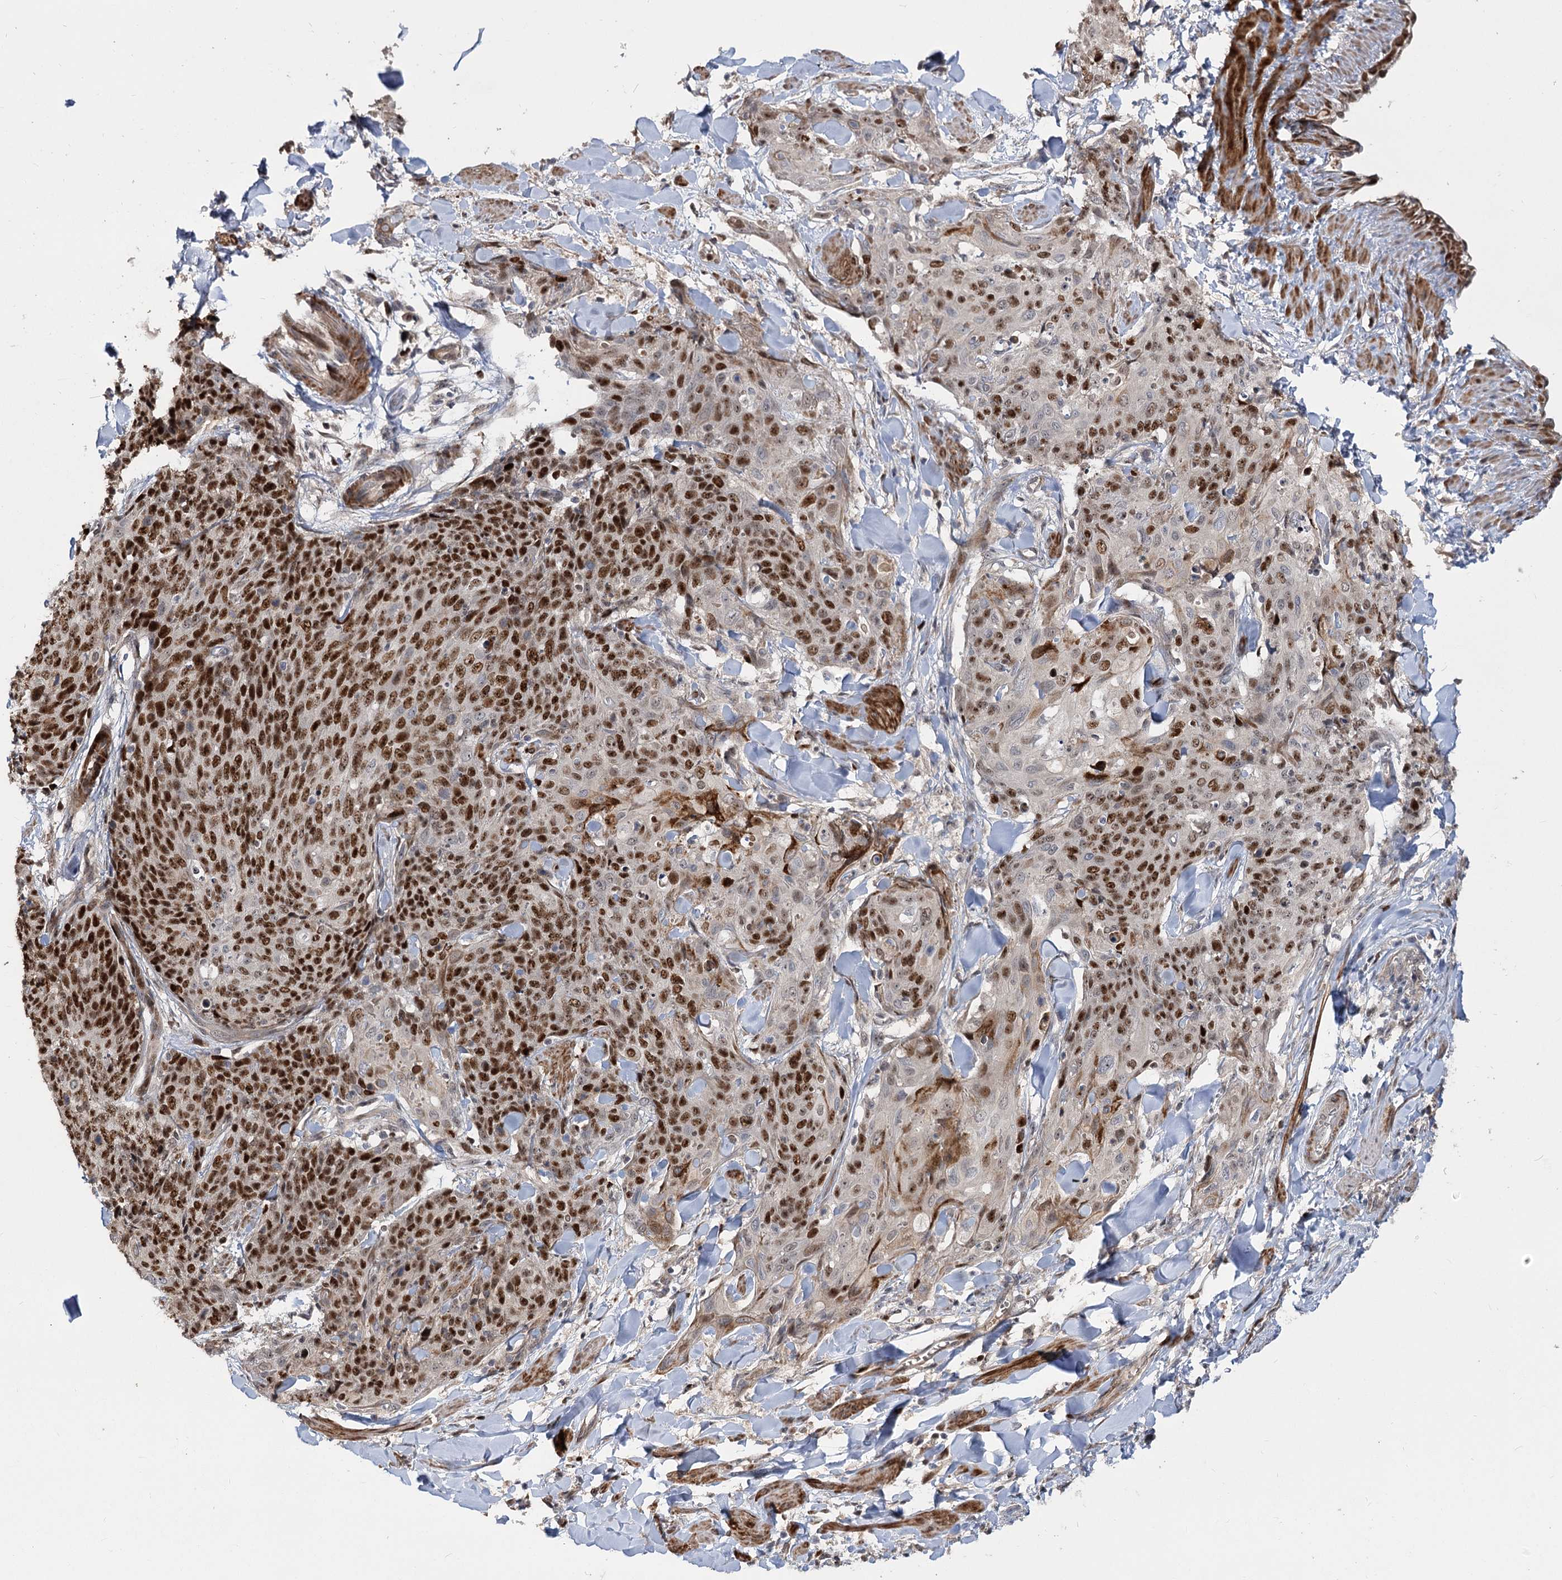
{"staining": {"intensity": "strong", "quantity": ">75%", "location": "nuclear"}, "tissue": "skin cancer", "cell_type": "Tumor cells", "image_type": "cancer", "snomed": [{"axis": "morphology", "description": "Squamous cell carcinoma, NOS"}, {"axis": "topography", "description": "Skin"}, {"axis": "topography", "description": "Vulva"}], "caption": "Protein analysis of skin squamous cell carcinoma tissue displays strong nuclear staining in about >75% of tumor cells.", "gene": "PIK3C2A", "patient": {"sex": "female", "age": 85}}